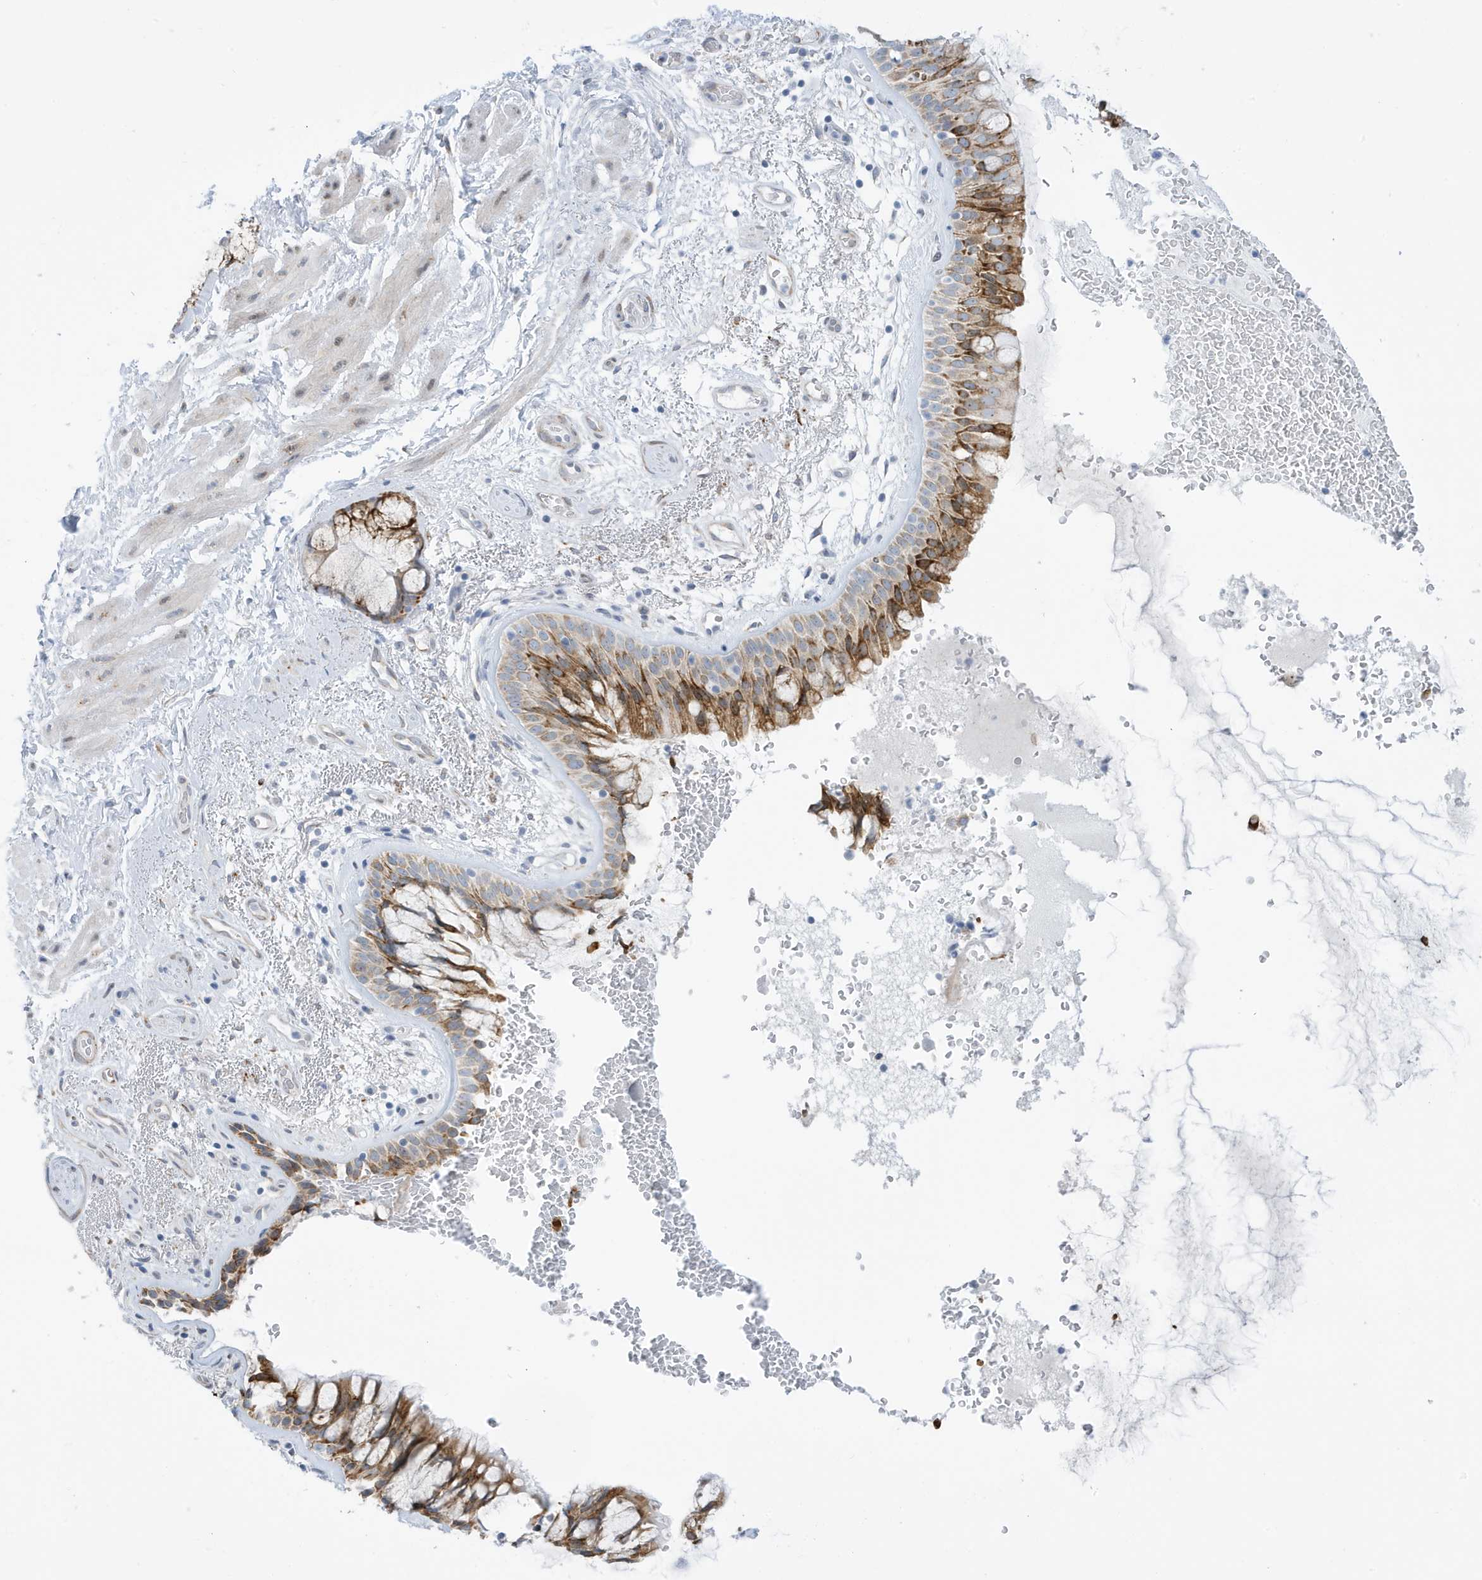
{"staining": {"intensity": "moderate", "quantity": ">75%", "location": "cytoplasmic/membranous"}, "tissue": "bronchus", "cell_type": "Respiratory epithelial cells", "image_type": "normal", "snomed": [{"axis": "morphology", "description": "Normal tissue, NOS"}, {"axis": "morphology", "description": "Squamous cell carcinoma, NOS"}, {"axis": "topography", "description": "Lymph node"}, {"axis": "topography", "description": "Bronchus"}, {"axis": "topography", "description": "Lung"}], "caption": "Bronchus was stained to show a protein in brown. There is medium levels of moderate cytoplasmic/membranous staining in about >75% of respiratory epithelial cells. The staining was performed using DAB (3,3'-diaminobenzidine), with brown indicating positive protein expression. Nuclei are stained blue with hematoxylin.", "gene": "SEMA3F", "patient": {"sex": "male", "age": 66}}